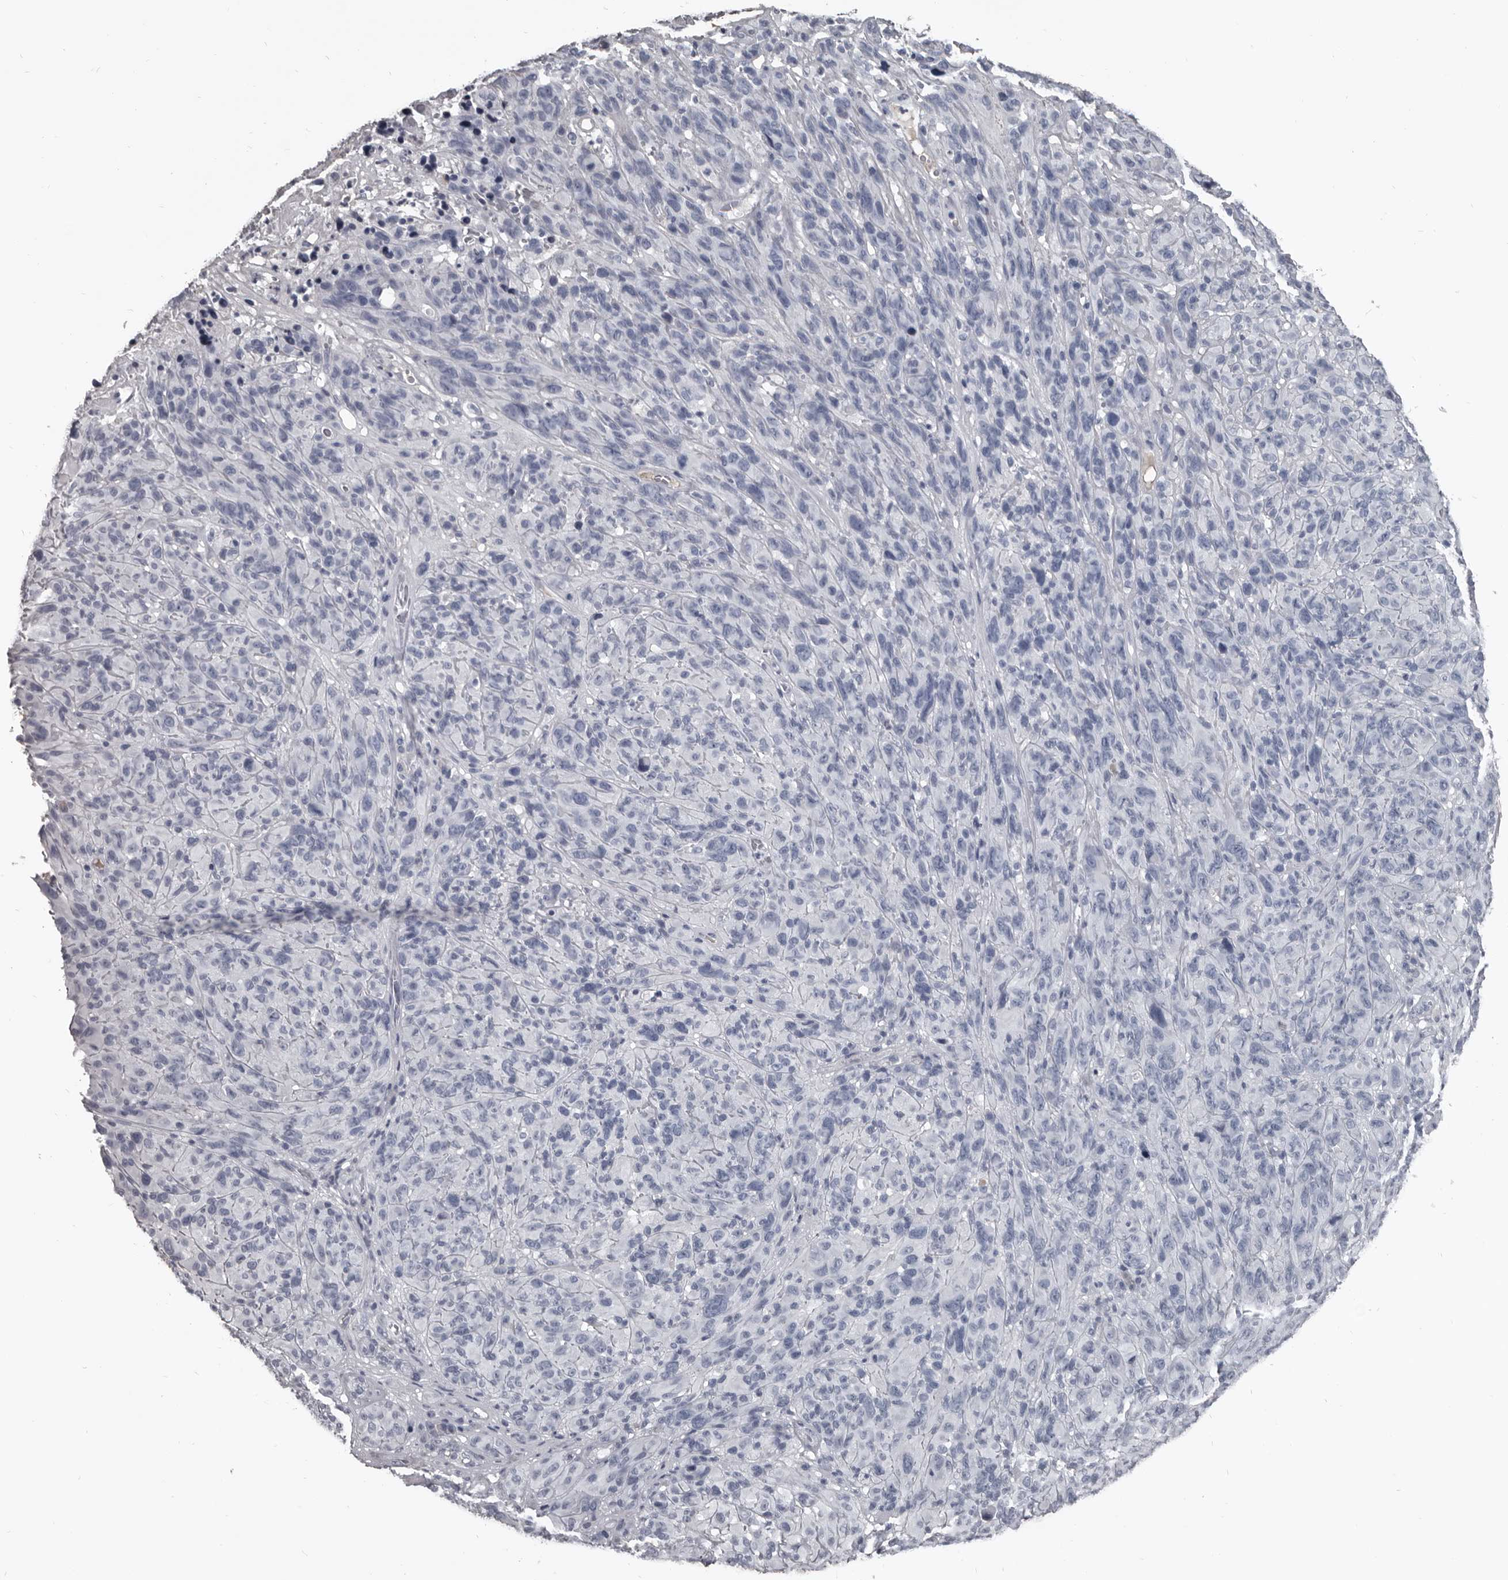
{"staining": {"intensity": "negative", "quantity": "none", "location": "none"}, "tissue": "melanoma", "cell_type": "Tumor cells", "image_type": "cancer", "snomed": [{"axis": "morphology", "description": "Malignant melanoma, NOS"}, {"axis": "topography", "description": "Skin of head"}], "caption": "High power microscopy photomicrograph of an immunohistochemistry (IHC) histopathology image of malignant melanoma, revealing no significant staining in tumor cells. Brightfield microscopy of immunohistochemistry stained with DAB (3,3'-diaminobenzidine) (brown) and hematoxylin (blue), captured at high magnification.", "gene": "GREB1", "patient": {"sex": "male", "age": 96}}